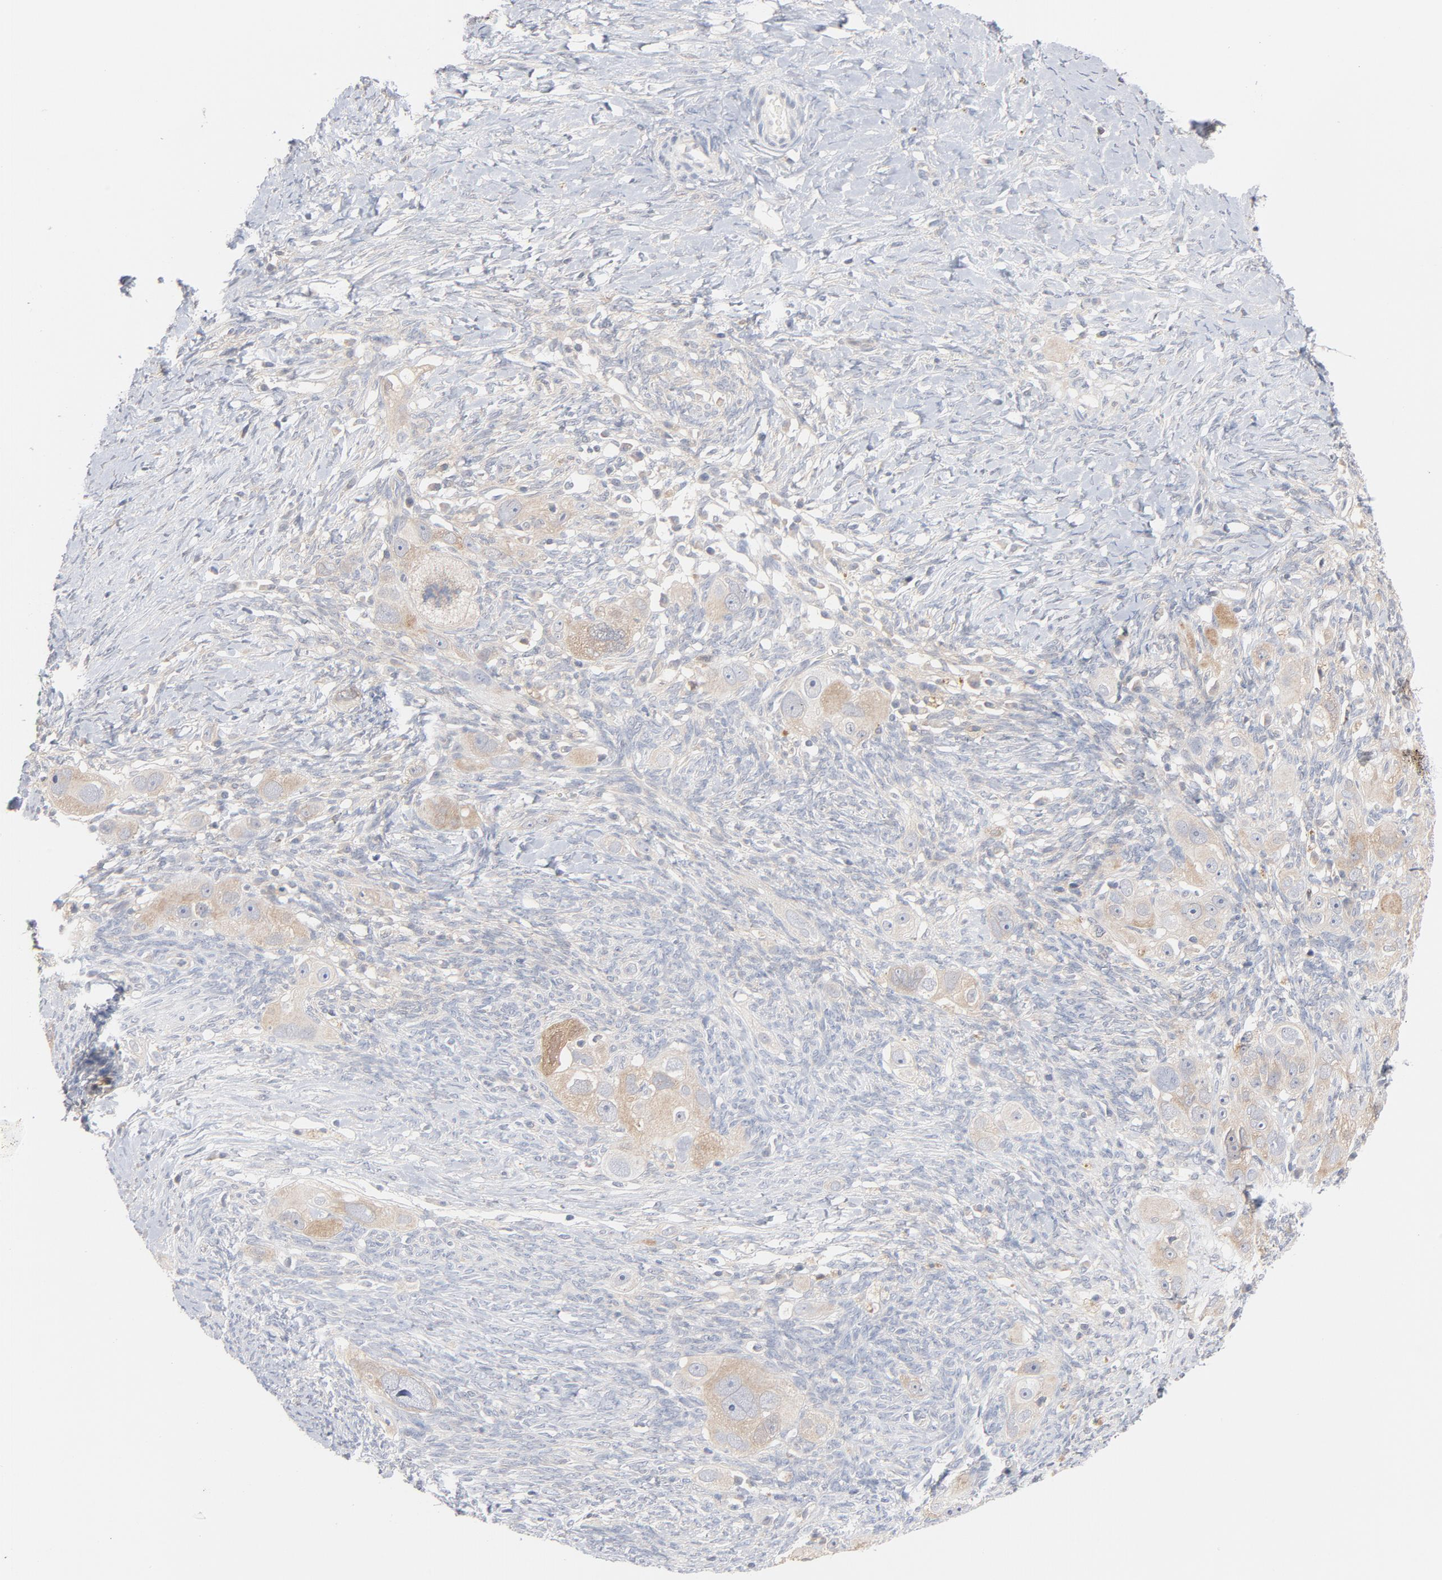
{"staining": {"intensity": "weak", "quantity": ">75%", "location": "cytoplasmic/membranous"}, "tissue": "ovarian cancer", "cell_type": "Tumor cells", "image_type": "cancer", "snomed": [{"axis": "morphology", "description": "Normal tissue, NOS"}, {"axis": "morphology", "description": "Cystadenocarcinoma, serous, NOS"}, {"axis": "topography", "description": "Ovary"}], "caption": "Serous cystadenocarcinoma (ovarian) was stained to show a protein in brown. There is low levels of weak cytoplasmic/membranous expression in about >75% of tumor cells.", "gene": "UBL4A", "patient": {"sex": "female", "age": 62}}